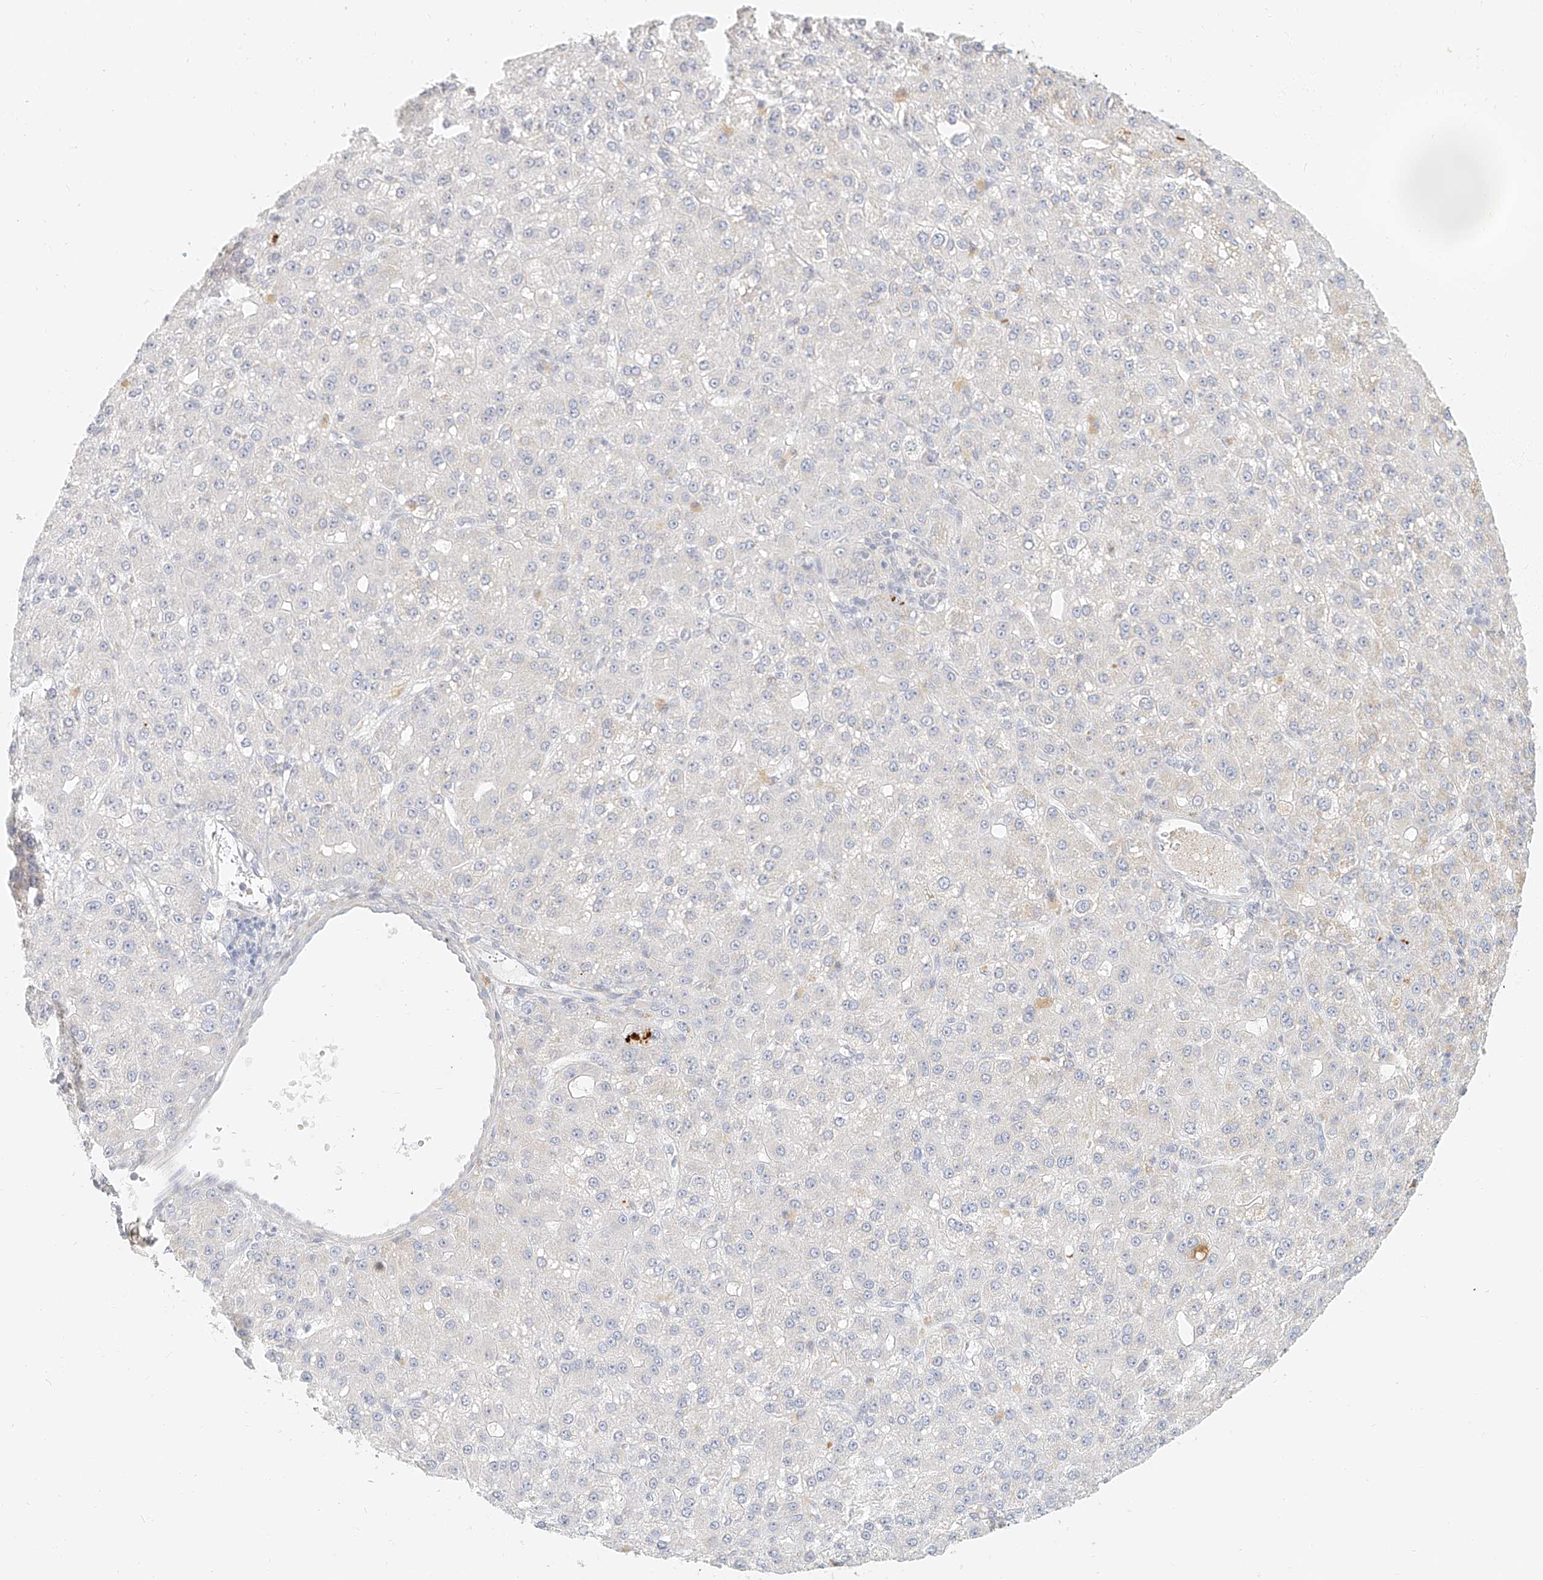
{"staining": {"intensity": "negative", "quantity": "none", "location": "none"}, "tissue": "liver cancer", "cell_type": "Tumor cells", "image_type": "cancer", "snomed": [{"axis": "morphology", "description": "Carcinoma, Hepatocellular, NOS"}, {"axis": "topography", "description": "Liver"}], "caption": "Immunohistochemistry photomicrograph of liver cancer stained for a protein (brown), which displays no staining in tumor cells.", "gene": "CXorf58", "patient": {"sex": "male", "age": 67}}